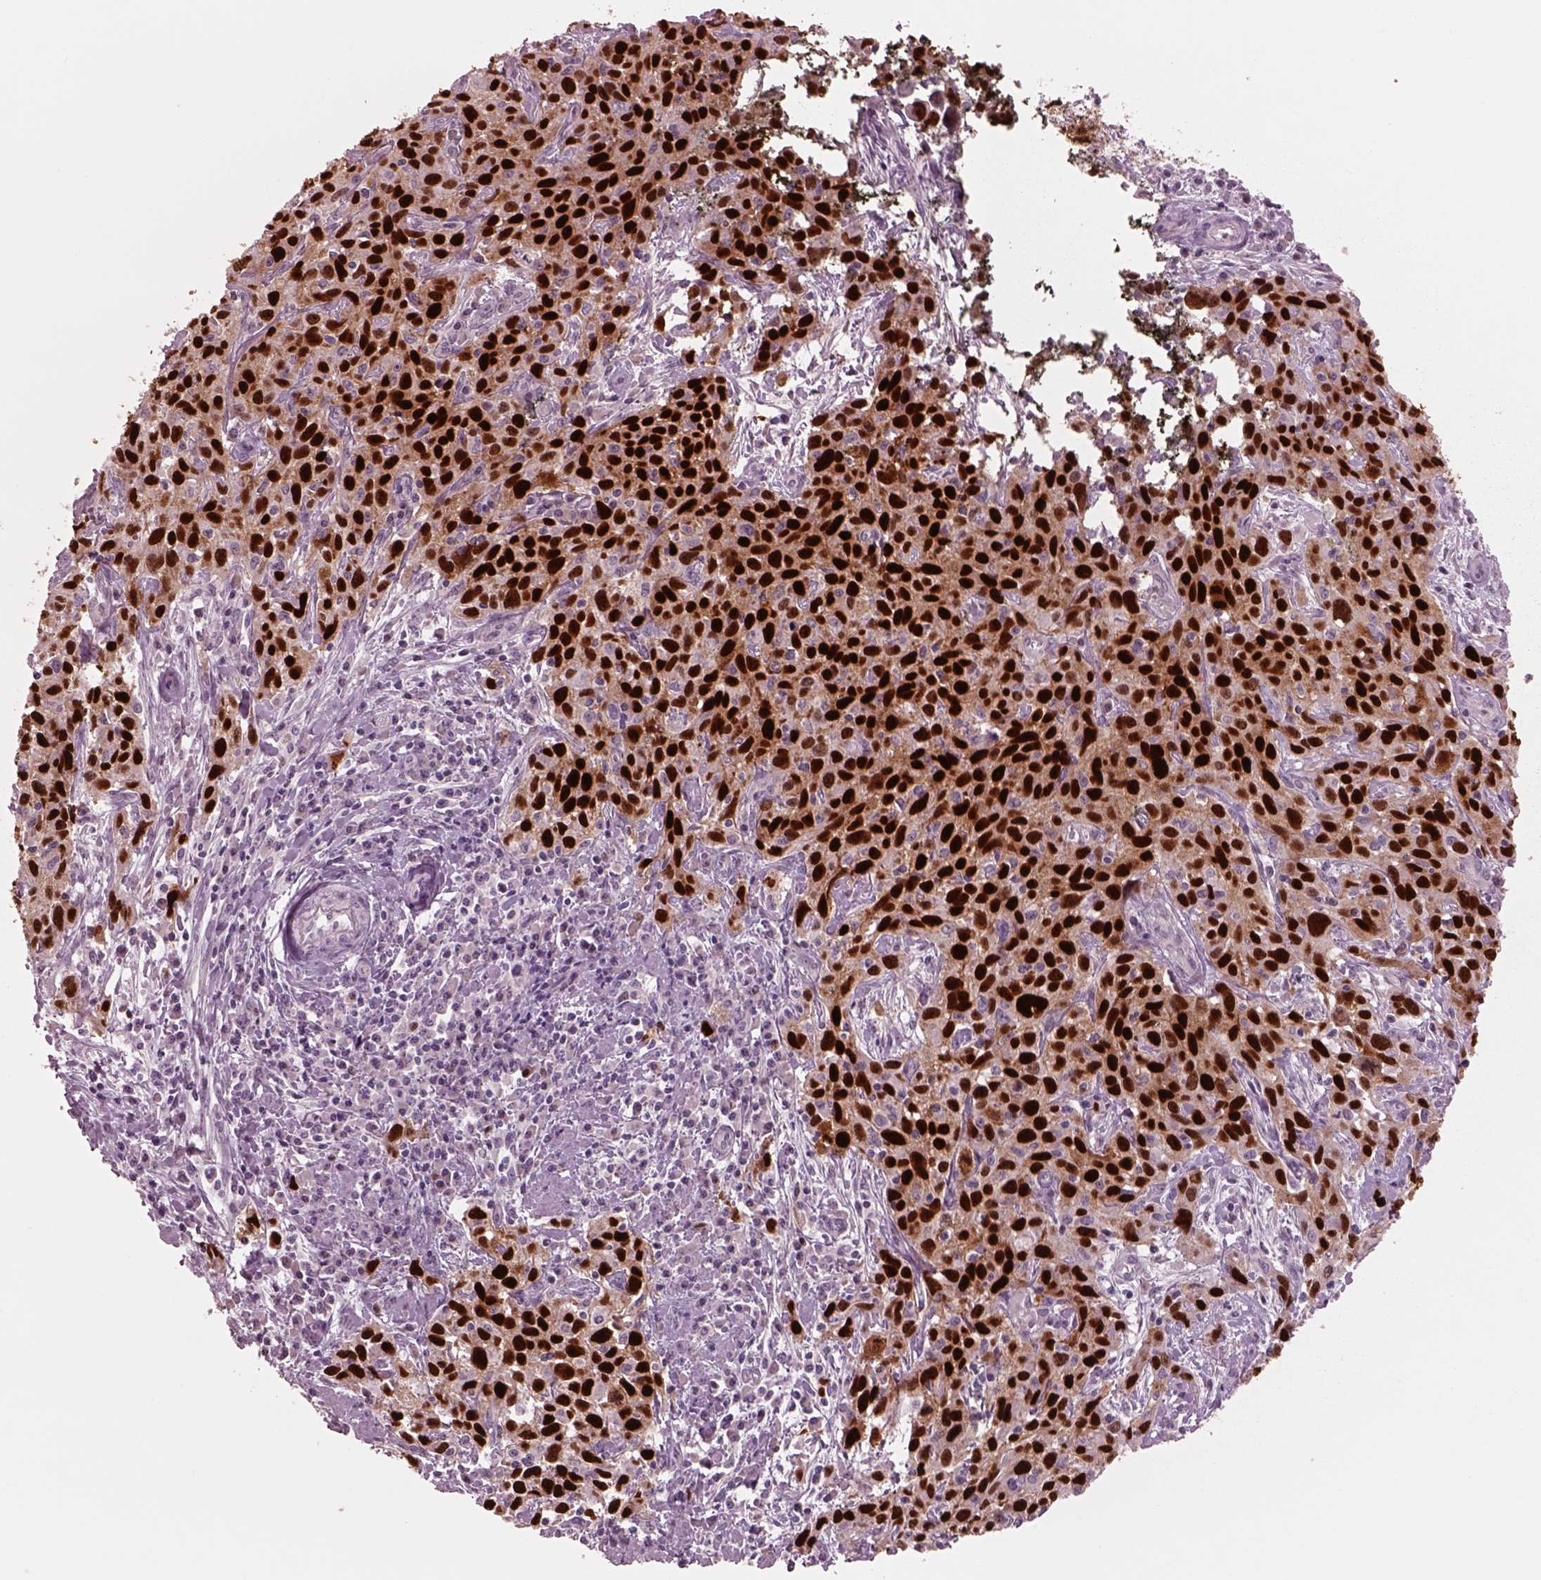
{"staining": {"intensity": "strong", "quantity": ">75%", "location": "nuclear"}, "tissue": "cervical cancer", "cell_type": "Tumor cells", "image_type": "cancer", "snomed": [{"axis": "morphology", "description": "Squamous cell carcinoma, NOS"}, {"axis": "topography", "description": "Cervix"}], "caption": "Cervical cancer (squamous cell carcinoma) stained with immunohistochemistry (IHC) exhibits strong nuclear staining in approximately >75% of tumor cells. (DAB (3,3'-diaminobenzidine) IHC with brightfield microscopy, high magnification).", "gene": "SOX9", "patient": {"sex": "female", "age": 38}}